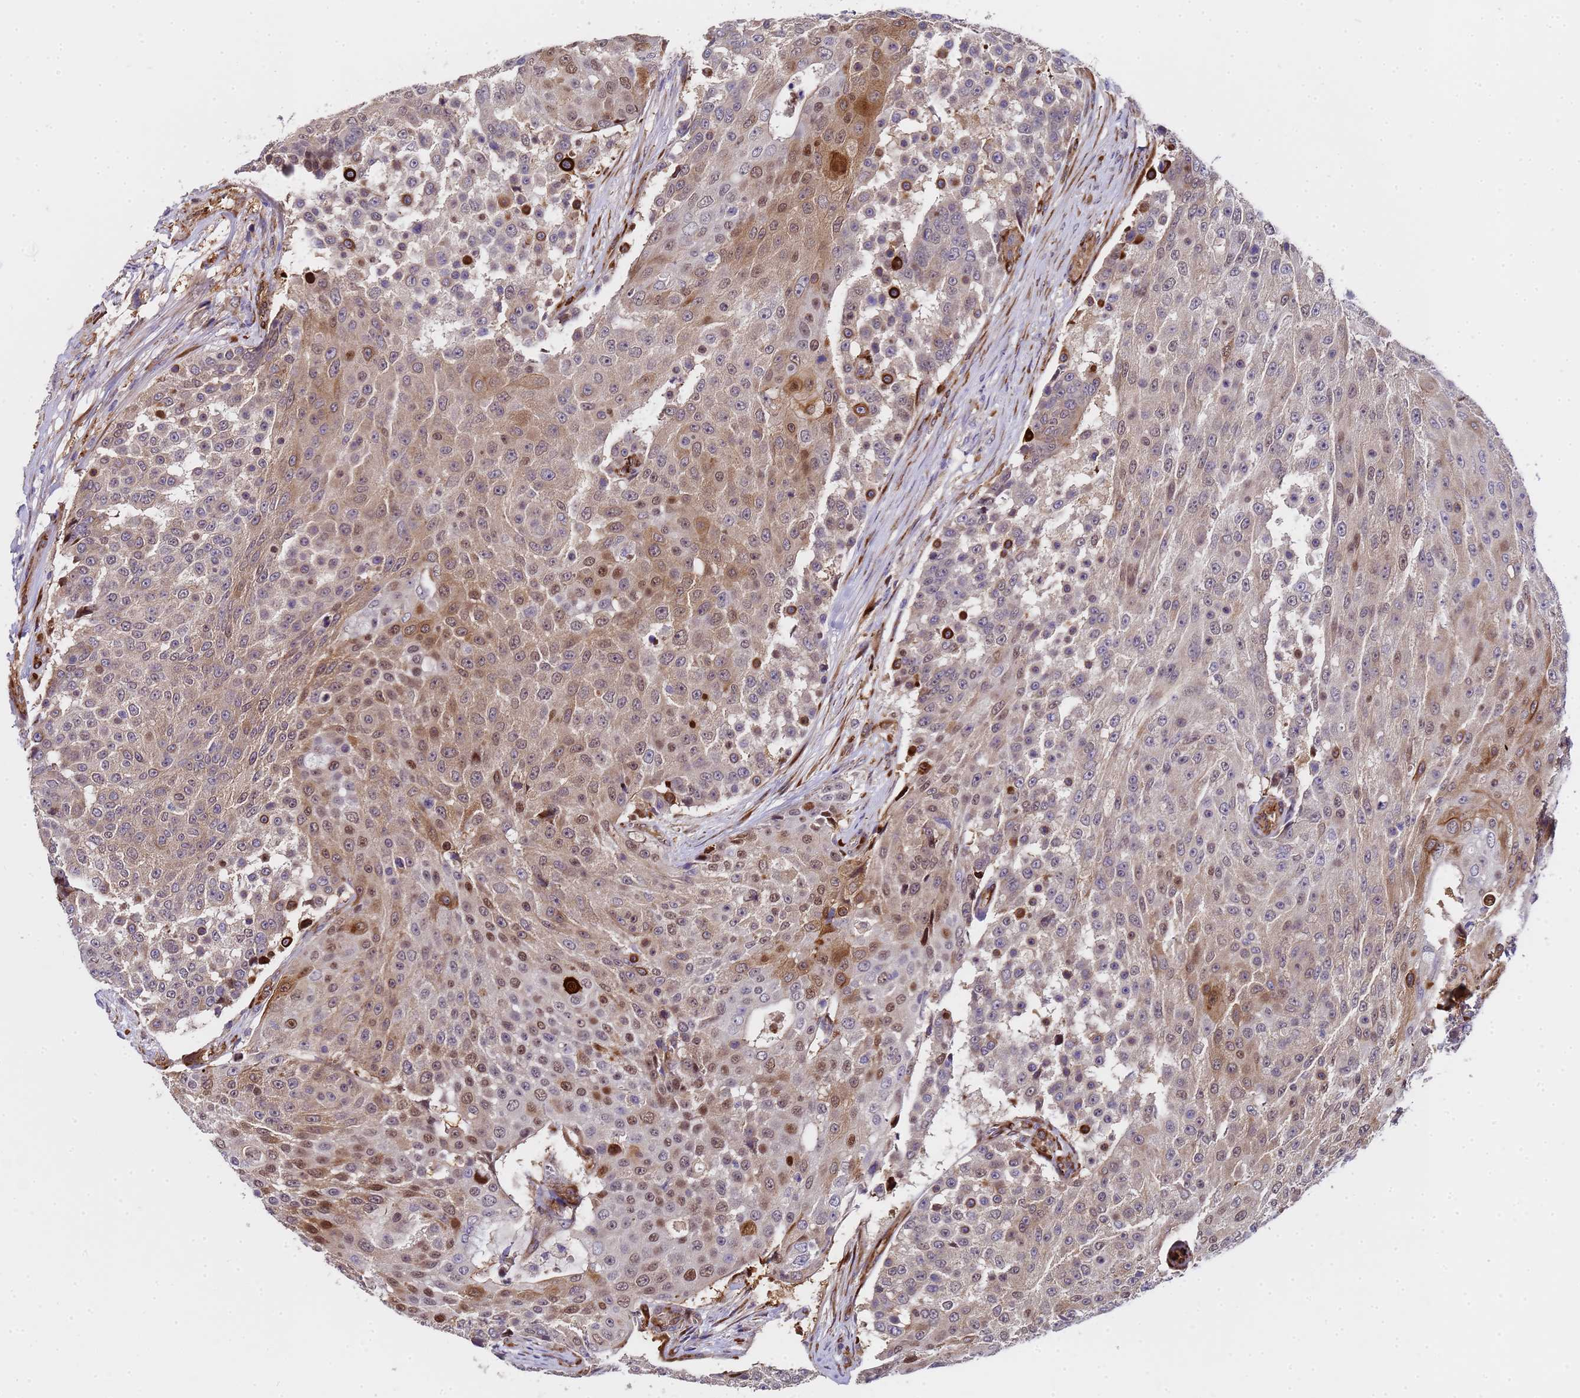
{"staining": {"intensity": "moderate", "quantity": "25%-75%", "location": "cytoplasmic/membranous,nuclear"}, "tissue": "urothelial cancer", "cell_type": "Tumor cells", "image_type": "cancer", "snomed": [{"axis": "morphology", "description": "Urothelial carcinoma, High grade"}, {"axis": "topography", "description": "Urinary bladder"}], "caption": "High-grade urothelial carcinoma stained with immunohistochemistry (IHC) exhibits moderate cytoplasmic/membranous and nuclear staining in about 25%-75% of tumor cells. The protein of interest is stained brown, and the nuclei are stained in blue (DAB IHC with brightfield microscopy, high magnification).", "gene": "MOCS1", "patient": {"sex": "female", "age": 63}}